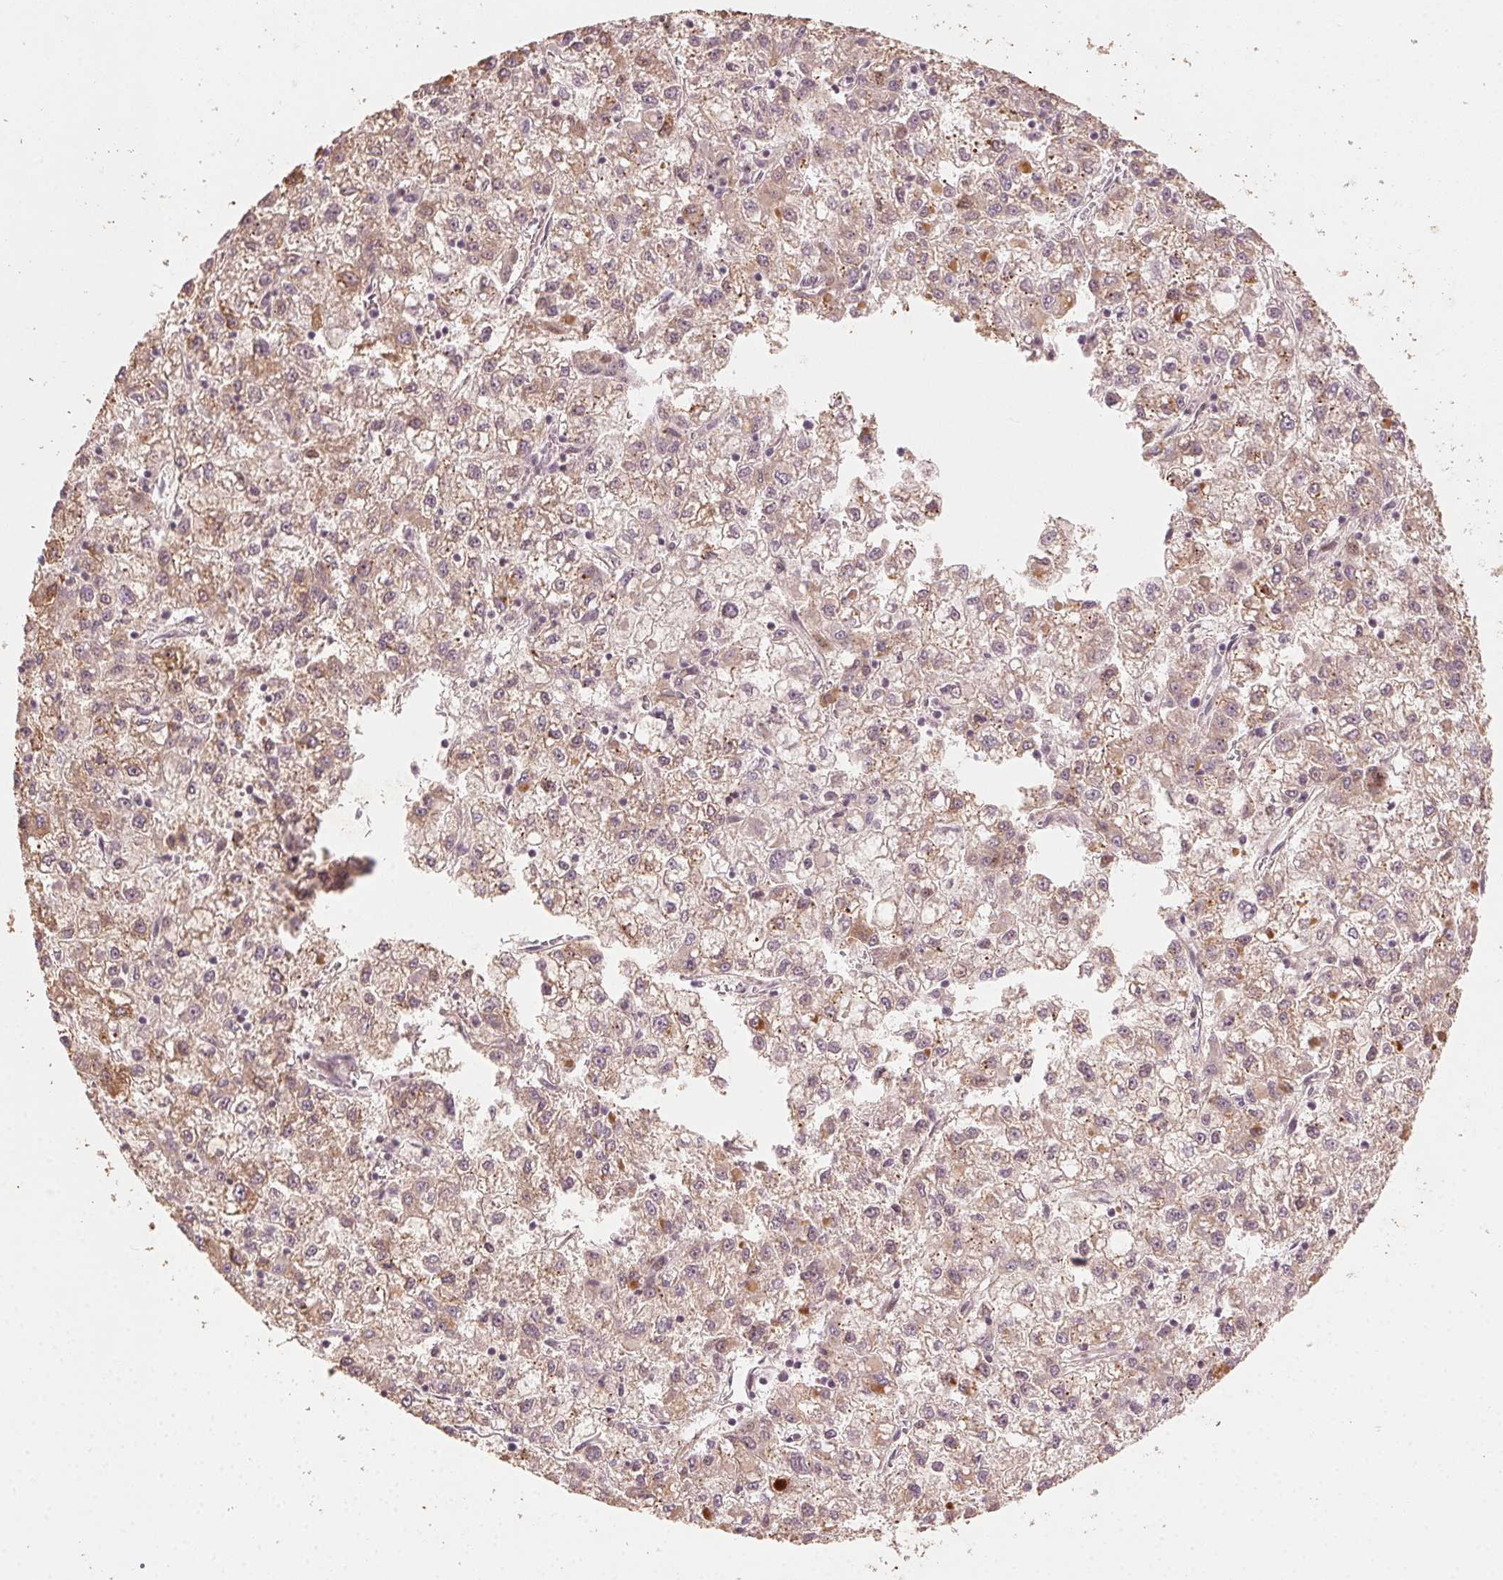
{"staining": {"intensity": "weak", "quantity": ">75%", "location": "cytoplasmic/membranous"}, "tissue": "liver cancer", "cell_type": "Tumor cells", "image_type": "cancer", "snomed": [{"axis": "morphology", "description": "Carcinoma, Hepatocellular, NOS"}, {"axis": "topography", "description": "Liver"}], "caption": "Approximately >75% of tumor cells in liver cancer display weak cytoplasmic/membranous protein staining as visualized by brown immunohistochemical staining.", "gene": "TUB", "patient": {"sex": "male", "age": 40}}